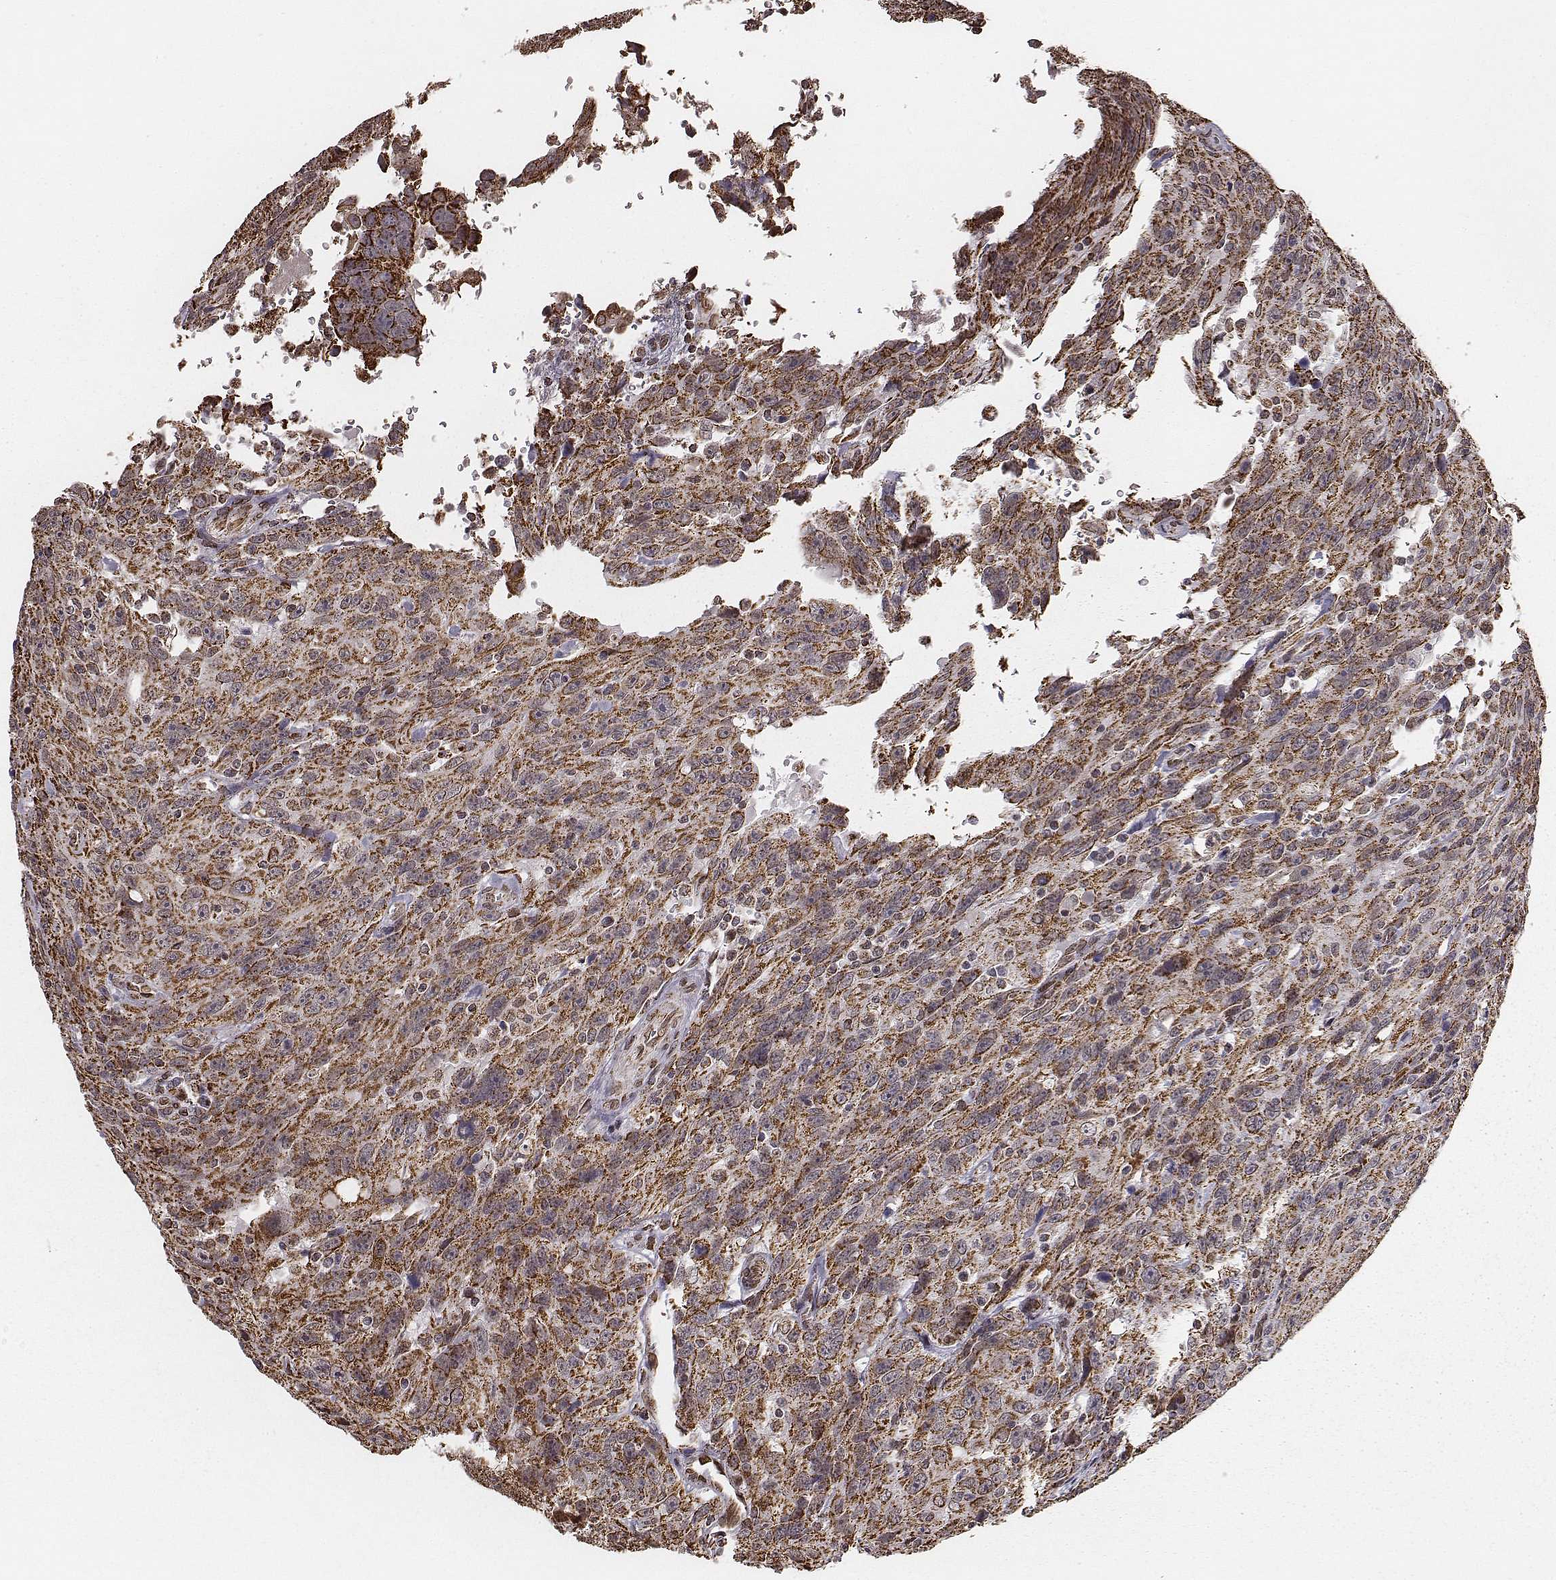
{"staining": {"intensity": "strong", "quantity": ">75%", "location": "cytoplasmic/membranous"}, "tissue": "urothelial cancer", "cell_type": "Tumor cells", "image_type": "cancer", "snomed": [{"axis": "morphology", "description": "Urothelial carcinoma, NOS"}, {"axis": "morphology", "description": "Urothelial carcinoma, High grade"}, {"axis": "topography", "description": "Urinary bladder"}], "caption": "IHC (DAB) staining of human urothelial cancer displays strong cytoplasmic/membranous protein staining in about >75% of tumor cells.", "gene": "ACOT2", "patient": {"sex": "female", "age": 73}}